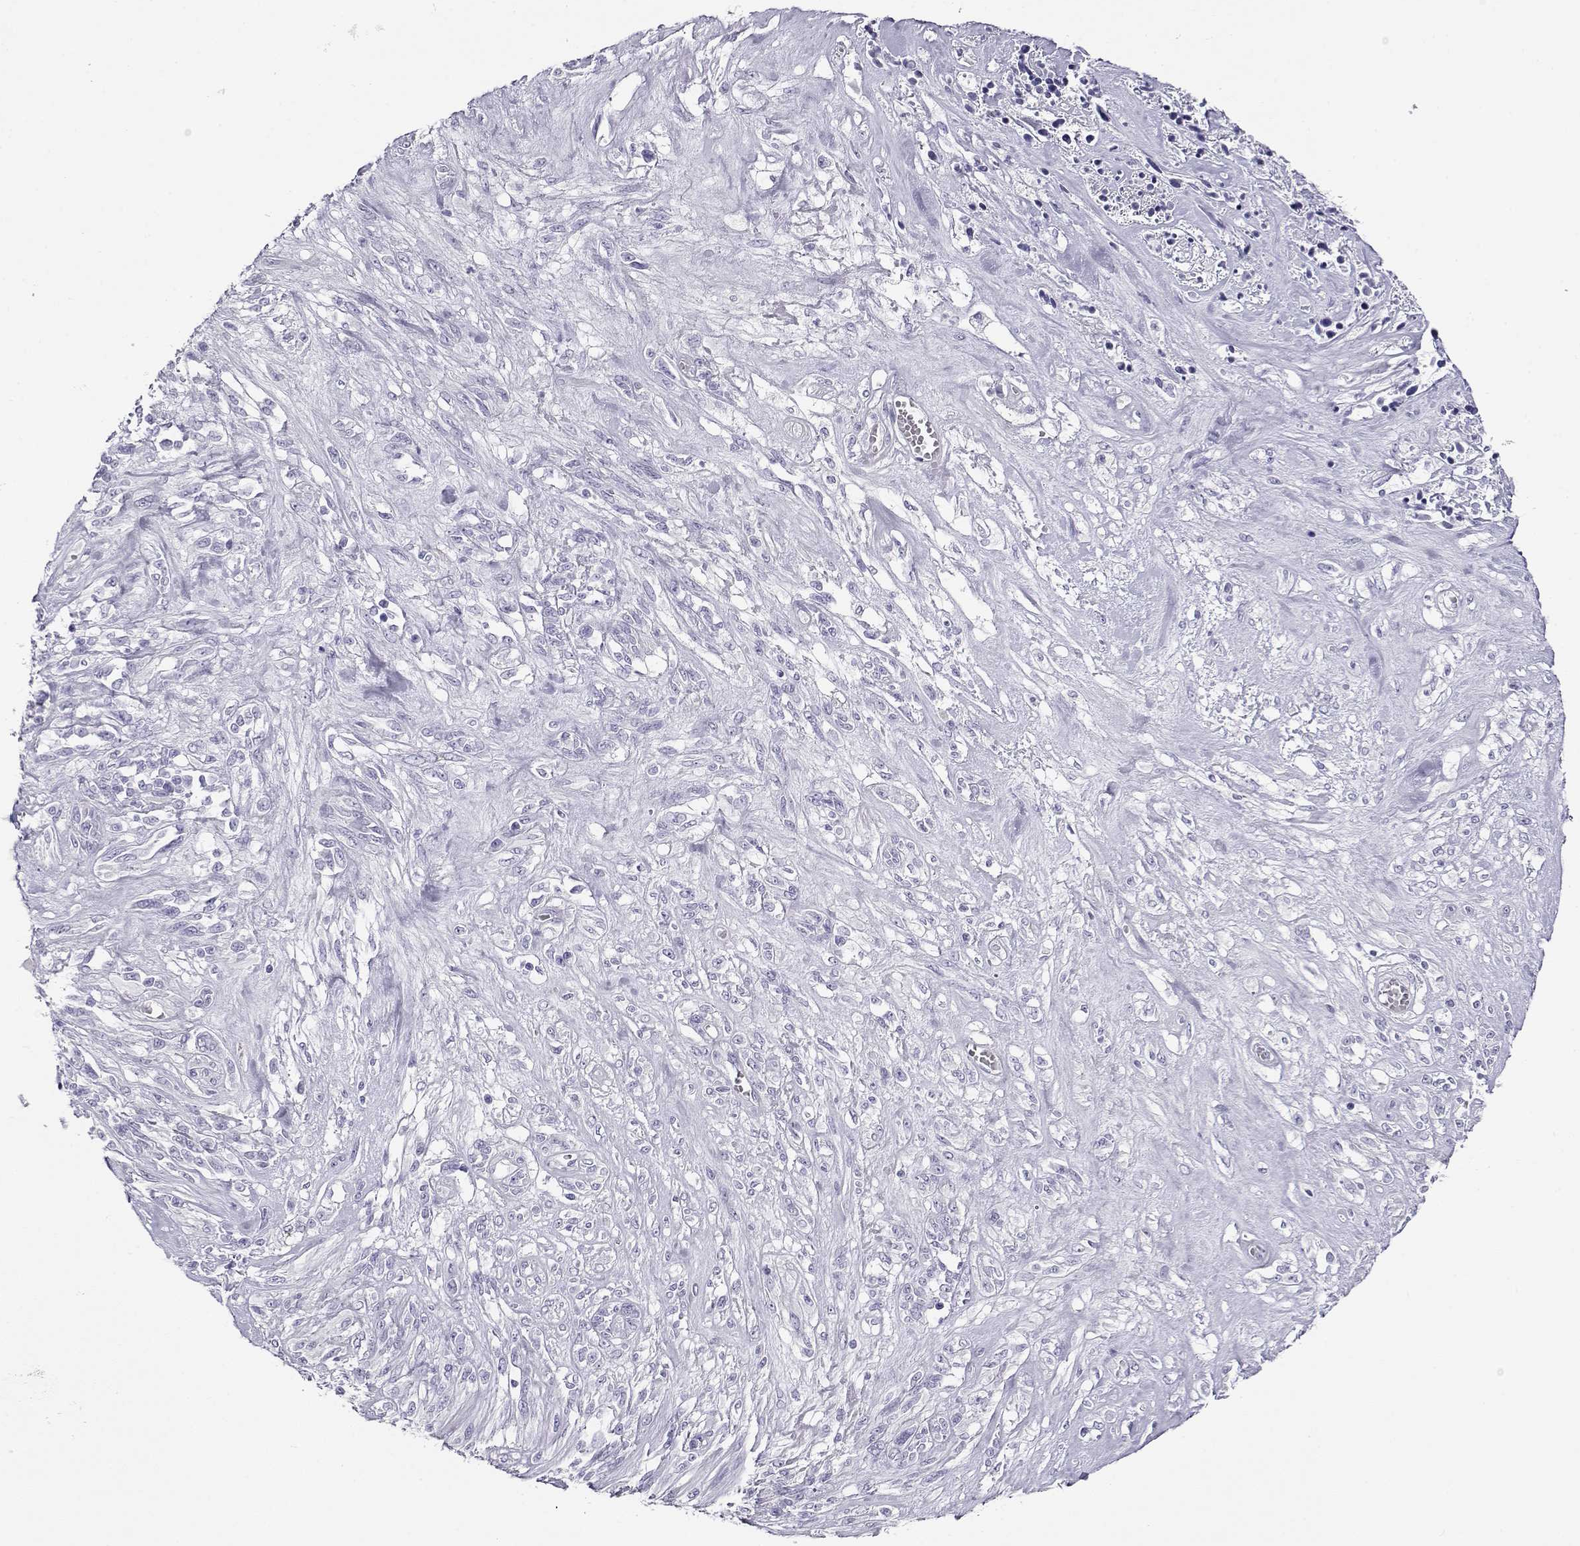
{"staining": {"intensity": "negative", "quantity": "none", "location": "none"}, "tissue": "melanoma", "cell_type": "Tumor cells", "image_type": "cancer", "snomed": [{"axis": "morphology", "description": "Malignant melanoma, NOS"}, {"axis": "topography", "description": "Skin"}], "caption": "DAB (3,3'-diaminobenzidine) immunohistochemical staining of melanoma demonstrates no significant positivity in tumor cells. The staining was performed using DAB (3,3'-diaminobenzidine) to visualize the protein expression in brown, while the nuclei were stained in blue with hematoxylin (Magnification: 20x).", "gene": "CABS1", "patient": {"sex": "female", "age": 91}}